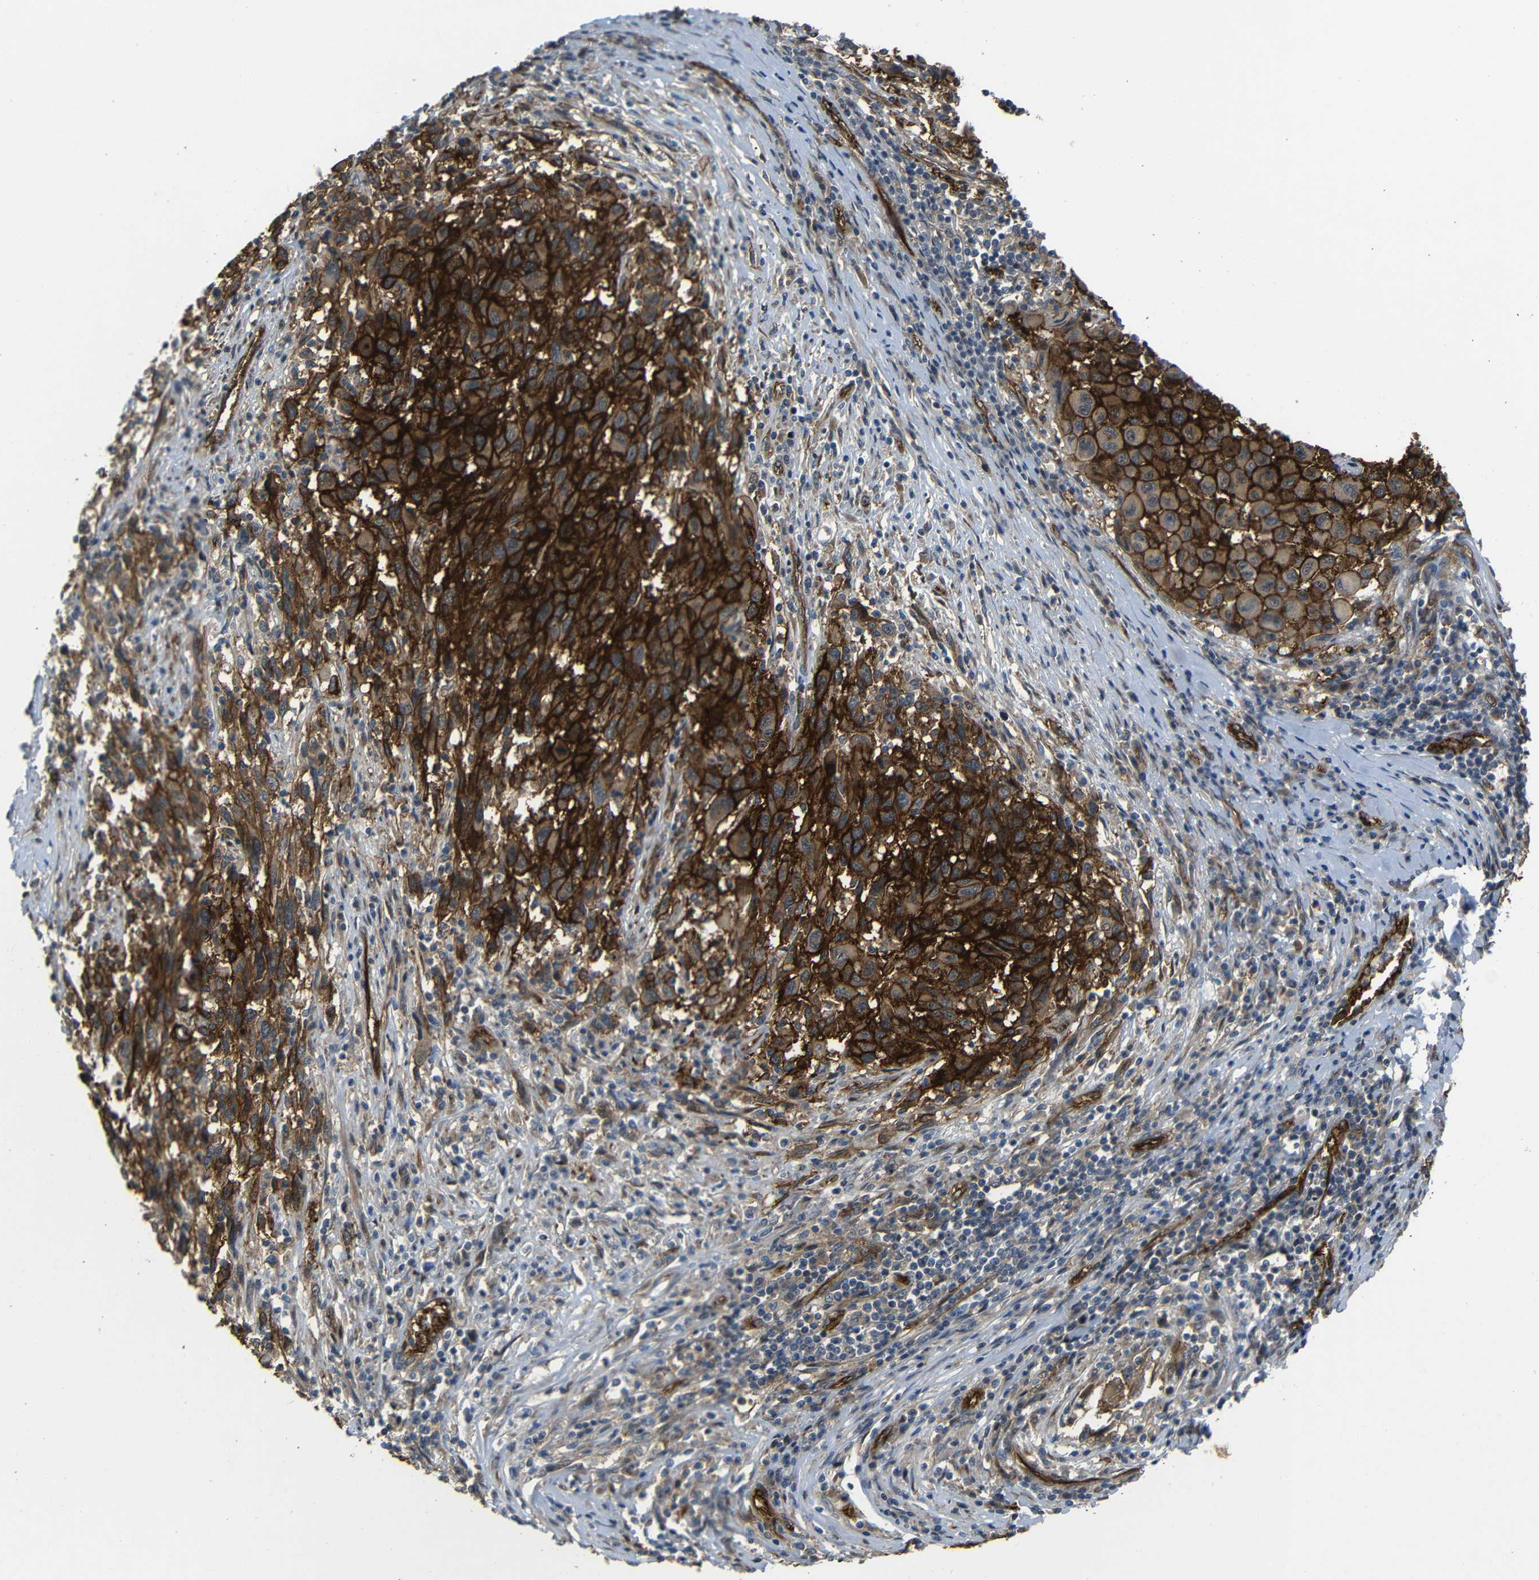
{"staining": {"intensity": "strong", "quantity": ">75%", "location": "cytoplasmic/membranous"}, "tissue": "melanoma", "cell_type": "Tumor cells", "image_type": "cancer", "snomed": [{"axis": "morphology", "description": "Malignant melanoma, Metastatic site"}, {"axis": "topography", "description": "Lymph node"}], "caption": "Immunohistochemistry (IHC) photomicrograph of neoplastic tissue: human melanoma stained using IHC shows high levels of strong protein expression localized specifically in the cytoplasmic/membranous of tumor cells, appearing as a cytoplasmic/membranous brown color.", "gene": "RELL1", "patient": {"sex": "male", "age": 61}}